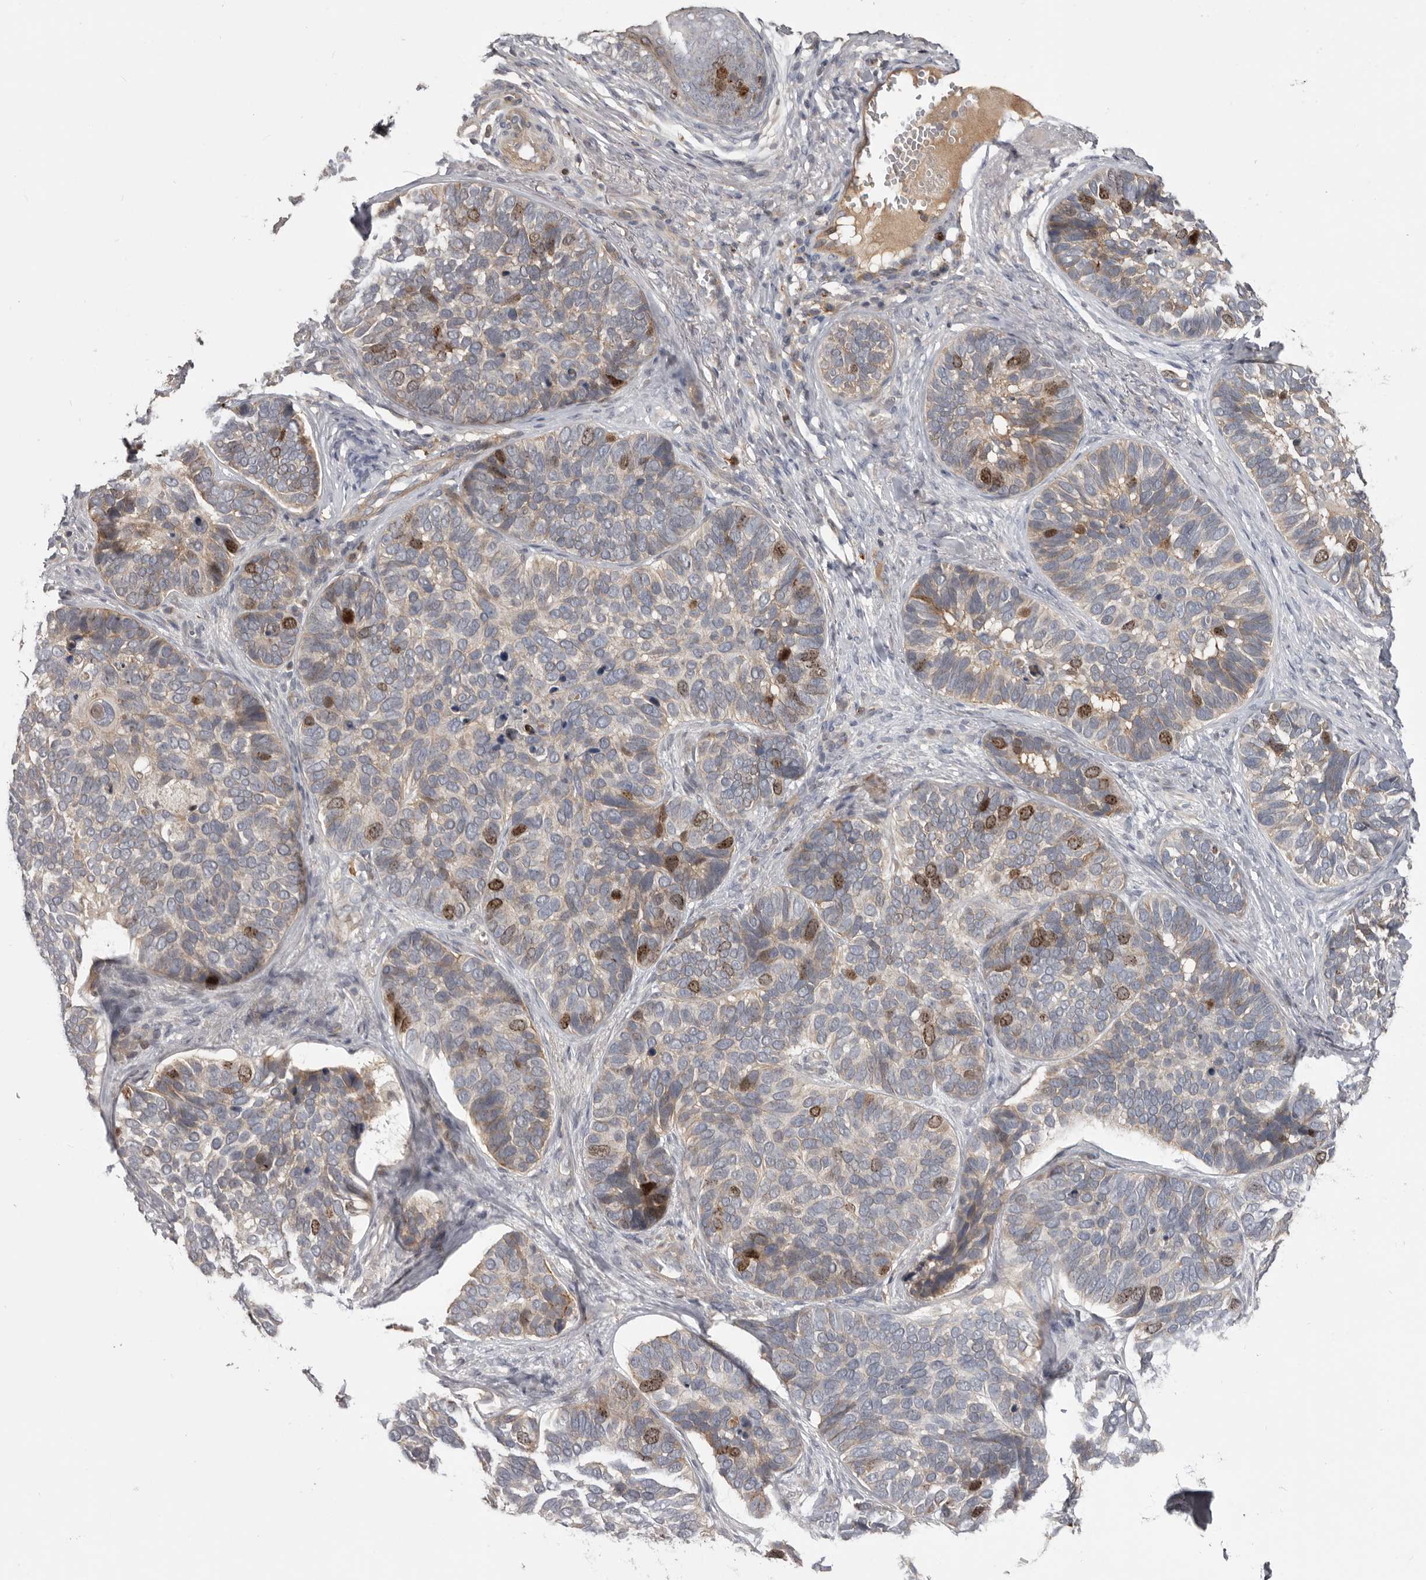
{"staining": {"intensity": "strong", "quantity": "<25%", "location": "nuclear"}, "tissue": "skin cancer", "cell_type": "Tumor cells", "image_type": "cancer", "snomed": [{"axis": "morphology", "description": "Basal cell carcinoma"}, {"axis": "topography", "description": "Skin"}], "caption": "High-magnification brightfield microscopy of skin cancer (basal cell carcinoma) stained with DAB (3,3'-diaminobenzidine) (brown) and counterstained with hematoxylin (blue). tumor cells exhibit strong nuclear positivity is seen in approximately<25% of cells.", "gene": "CDCA8", "patient": {"sex": "male", "age": 62}}